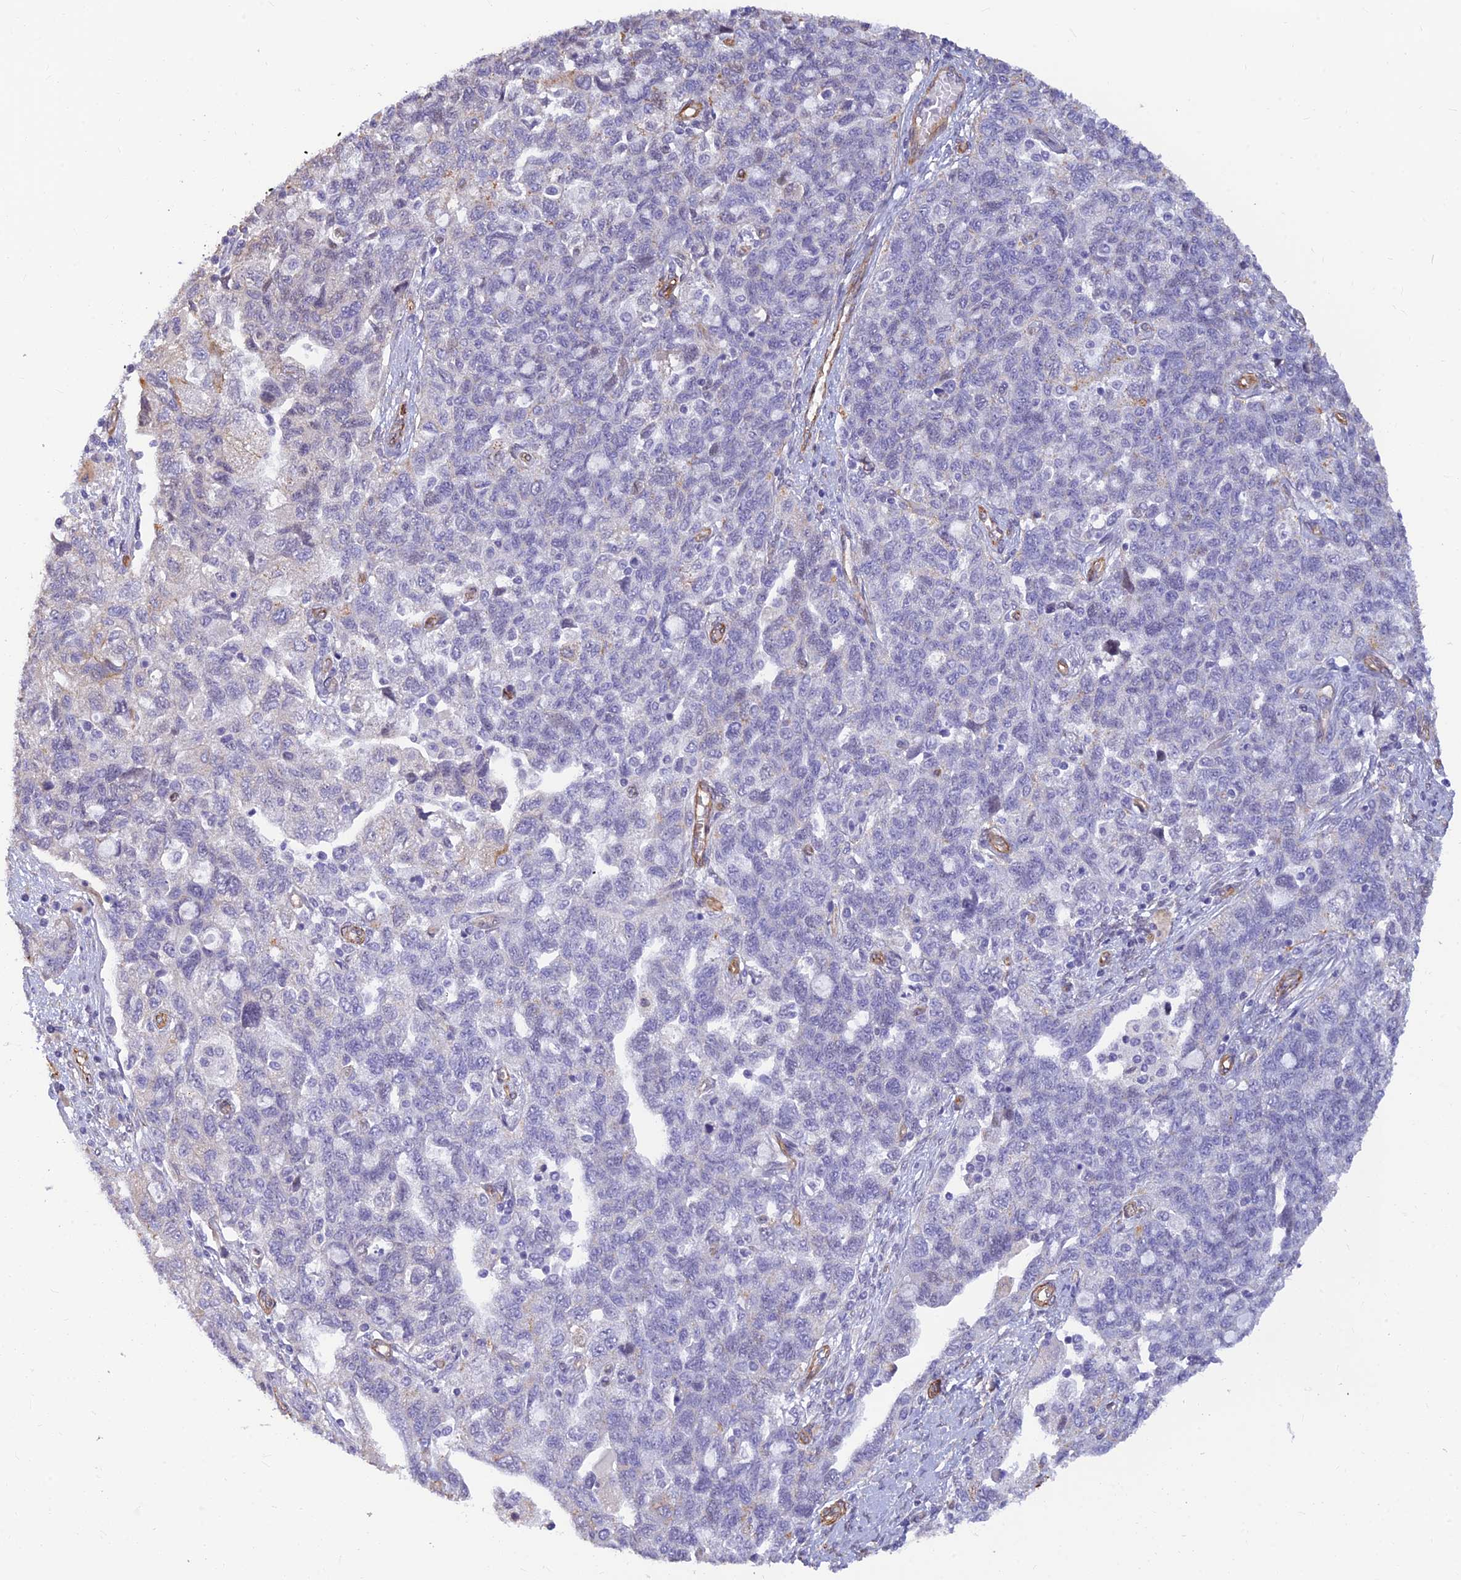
{"staining": {"intensity": "negative", "quantity": "none", "location": "none"}, "tissue": "ovarian cancer", "cell_type": "Tumor cells", "image_type": "cancer", "snomed": [{"axis": "morphology", "description": "Carcinoma, NOS"}, {"axis": "morphology", "description": "Cystadenocarcinoma, serous, NOS"}, {"axis": "topography", "description": "Ovary"}], "caption": "Tumor cells are negative for protein expression in human ovarian cancer (serous cystadenocarcinoma).", "gene": "ALDH1L2", "patient": {"sex": "female", "age": 69}}